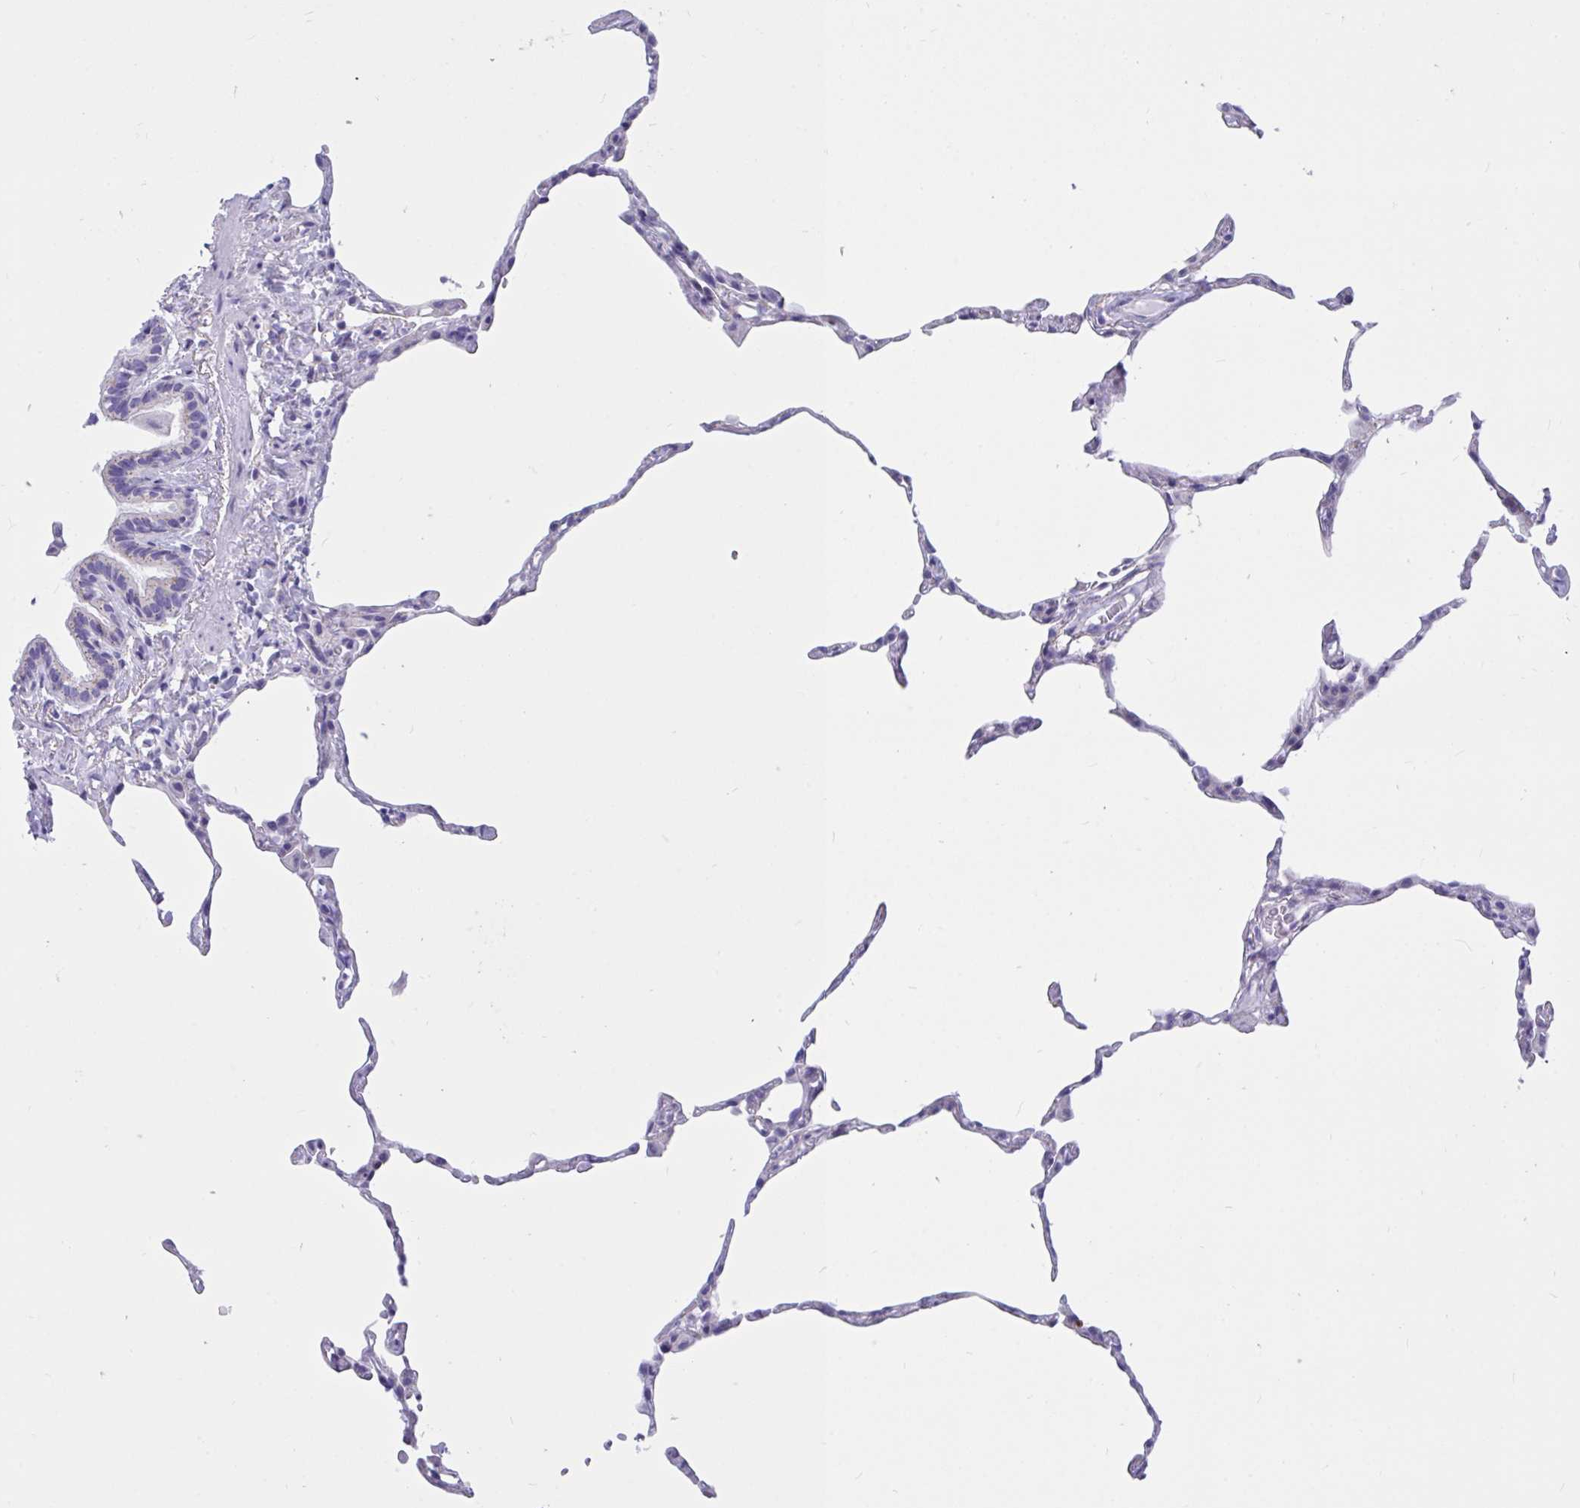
{"staining": {"intensity": "negative", "quantity": "none", "location": "none"}, "tissue": "lung", "cell_type": "Alveolar cells", "image_type": "normal", "snomed": [{"axis": "morphology", "description": "Normal tissue, NOS"}, {"axis": "topography", "description": "Lung"}], "caption": "Micrograph shows no protein positivity in alveolar cells of benign lung.", "gene": "RNASE3", "patient": {"sex": "female", "age": 57}}